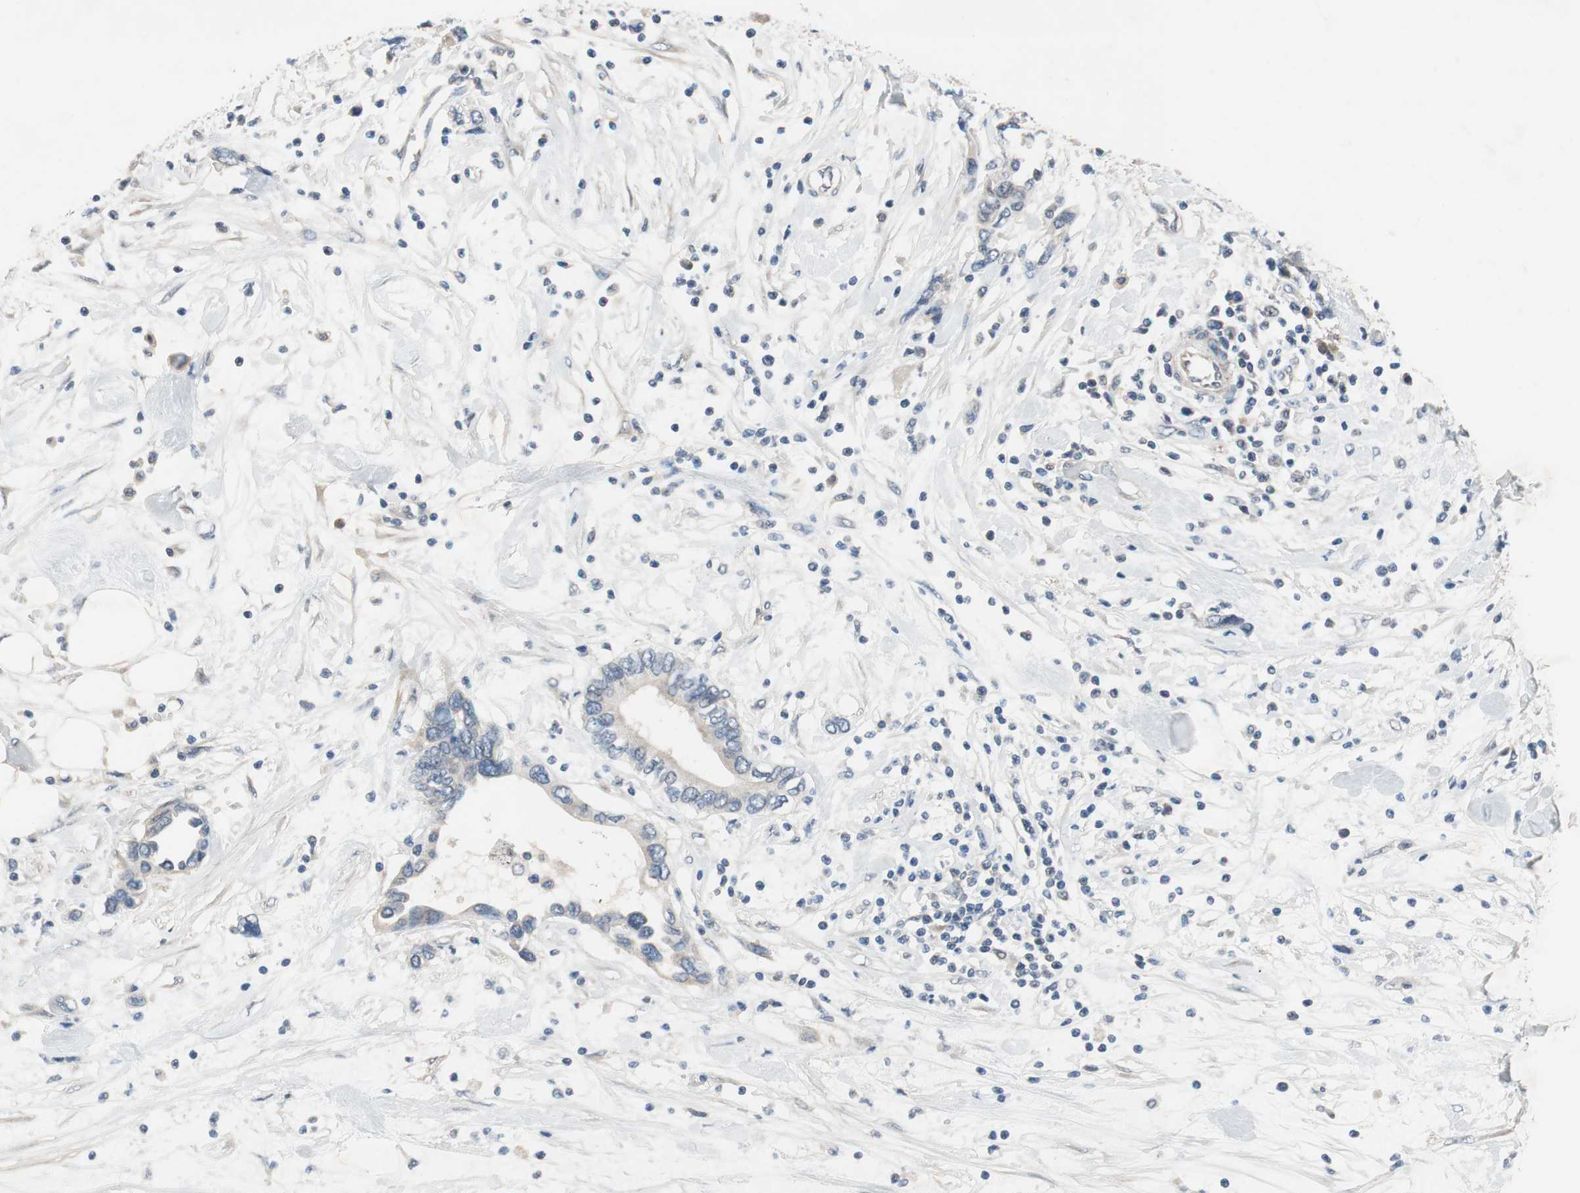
{"staining": {"intensity": "negative", "quantity": "none", "location": "none"}, "tissue": "pancreatic cancer", "cell_type": "Tumor cells", "image_type": "cancer", "snomed": [{"axis": "morphology", "description": "Adenocarcinoma, NOS"}, {"axis": "topography", "description": "Pancreas"}], "caption": "Micrograph shows no significant protein staining in tumor cells of pancreatic adenocarcinoma.", "gene": "TACR3", "patient": {"sex": "female", "age": 57}}